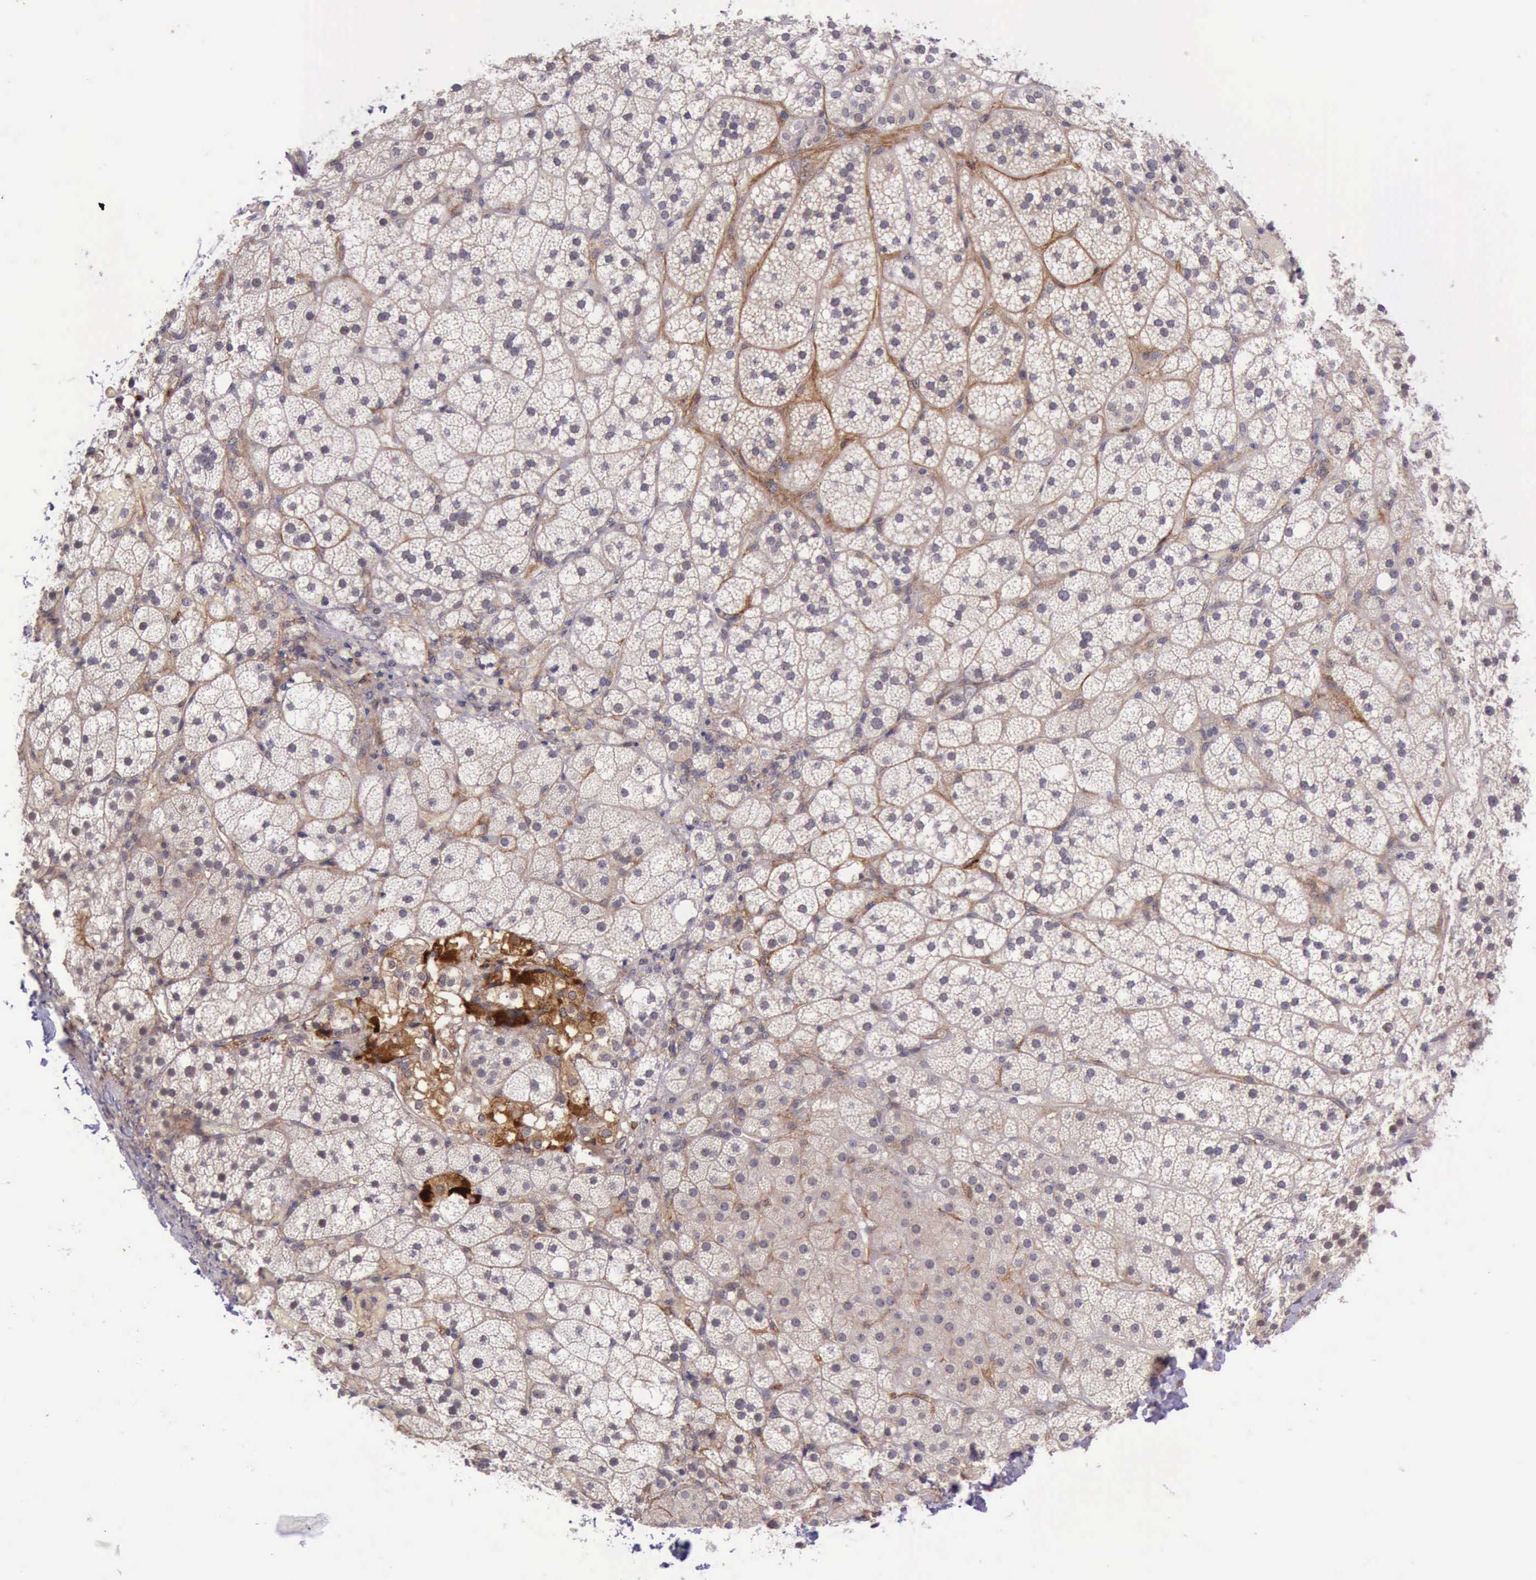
{"staining": {"intensity": "negative", "quantity": "none", "location": "none"}, "tissue": "adrenal gland", "cell_type": "Glandular cells", "image_type": "normal", "snomed": [{"axis": "morphology", "description": "Normal tissue, NOS"}, {"axis": "topography", "description": "Adrenal gland"}], "caption": "Glandular cells are negative for protein expression in benign human adrenal gland. Brightfield microscopy of immunohistochemistry (IHC) stained with DAB (brown) and hematoxylin (blue), captured at high magnification.", "gene": "PRICKLE3", "patient": {"sex": "male", "age": 53}}